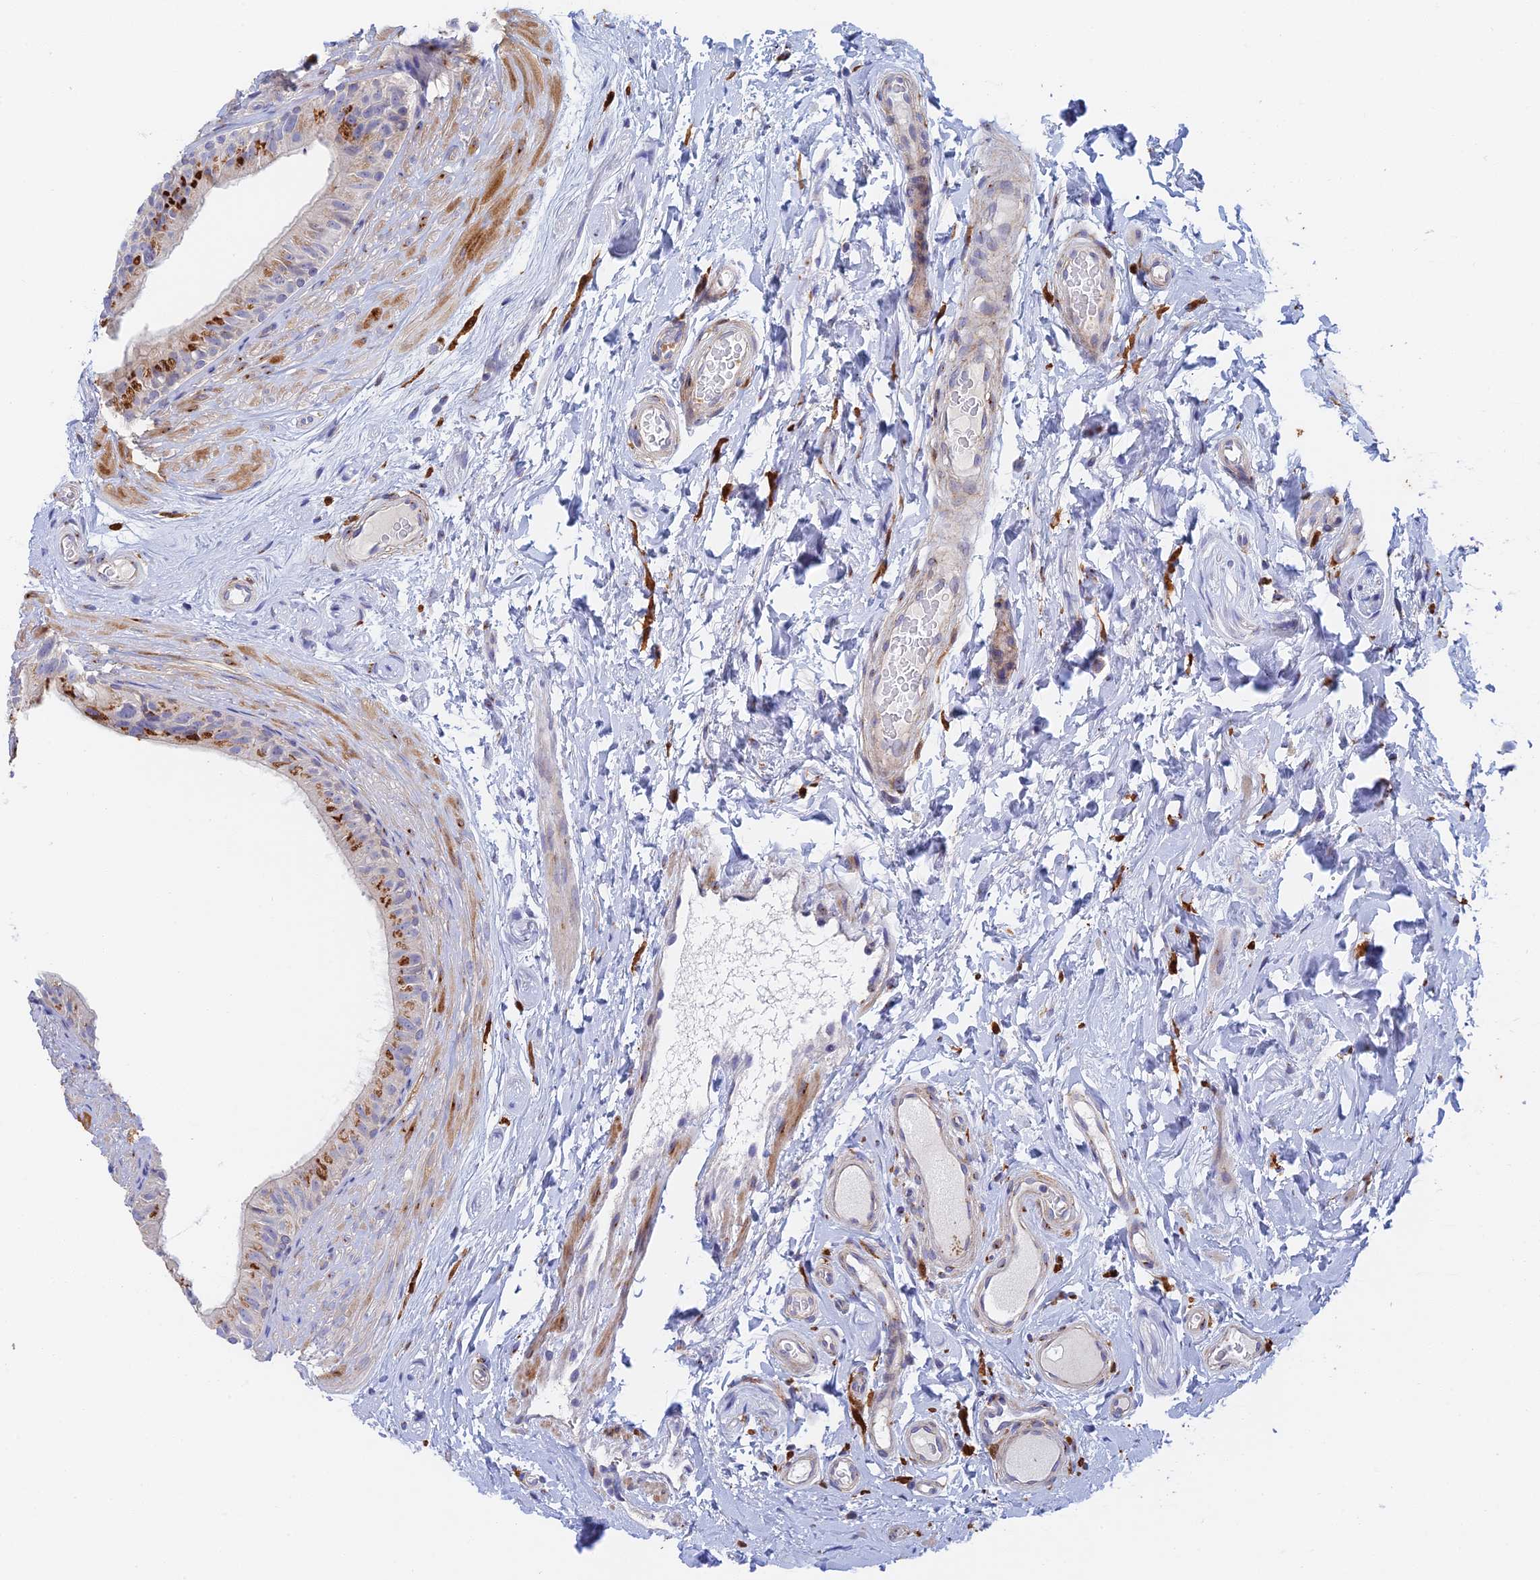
{"staining": {"intensity": "strong", "quantity": "<25%", "location": "cytoplasmic/membranous"}, "tissue": "epididymis", "cell_type": "Glandular cells", "image_type": "normal", "snomed": [{"axis": "morphology", "description": "Normal tissue, NOS"}, {"axis": "topography", "description": "Epididymis"}], "caption": "Glandular cells reveal medium levels of strong cytoplasmic/membranous positivity in approximately <25% of cells in unremarkable human epididymis. (IHC, brightfield microscopy, high magnification).", "gene": "SLC24A3", "patient": {"sex": "male", "age": 45}}